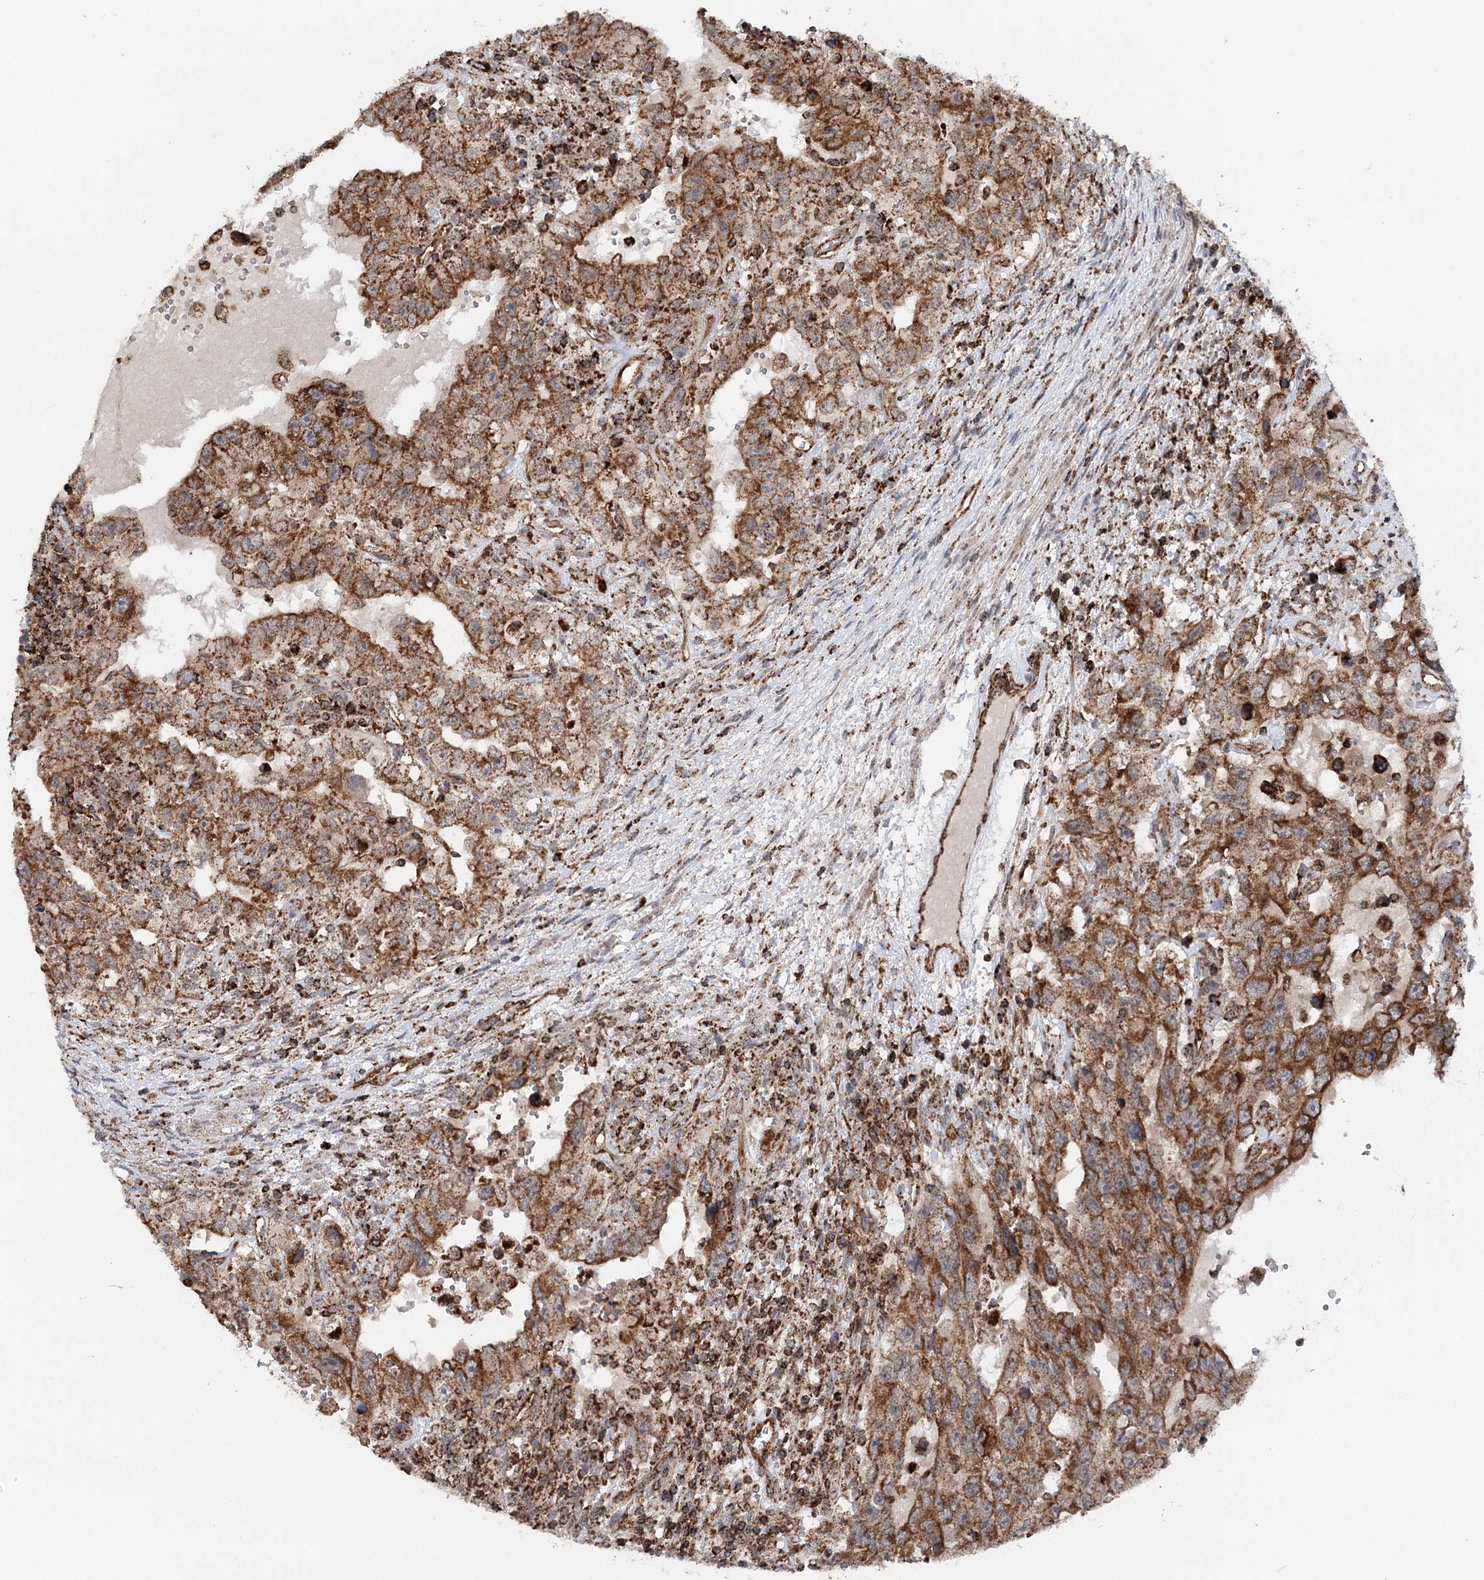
{"staining": {"intensity": "moderate", "quantity": ">75%", "location": "cytoplasmic/membranous"}, "tissue": "testis cancer", "cell_type": "Tumor cells", "image_type": "cancer", "snomed": [{"axis": "morphology", "description": "Carcinoma, Embryonal, NOS"}, {"axis": "topography", "description": "Testis"}], "caption": "Immunohistochemical staining of testis embryonal carcinoma shows medium levels of moderate cytoplasmic/membranous protein staining in about >75% of tumor cells. The staining is performed using DAB brown chromogen to label protein expression. The nuclei are counter-stained blue using hematoxylin.", "gene": "FGFR1OP2", "patient": {"sex": "male", "age": 26}}